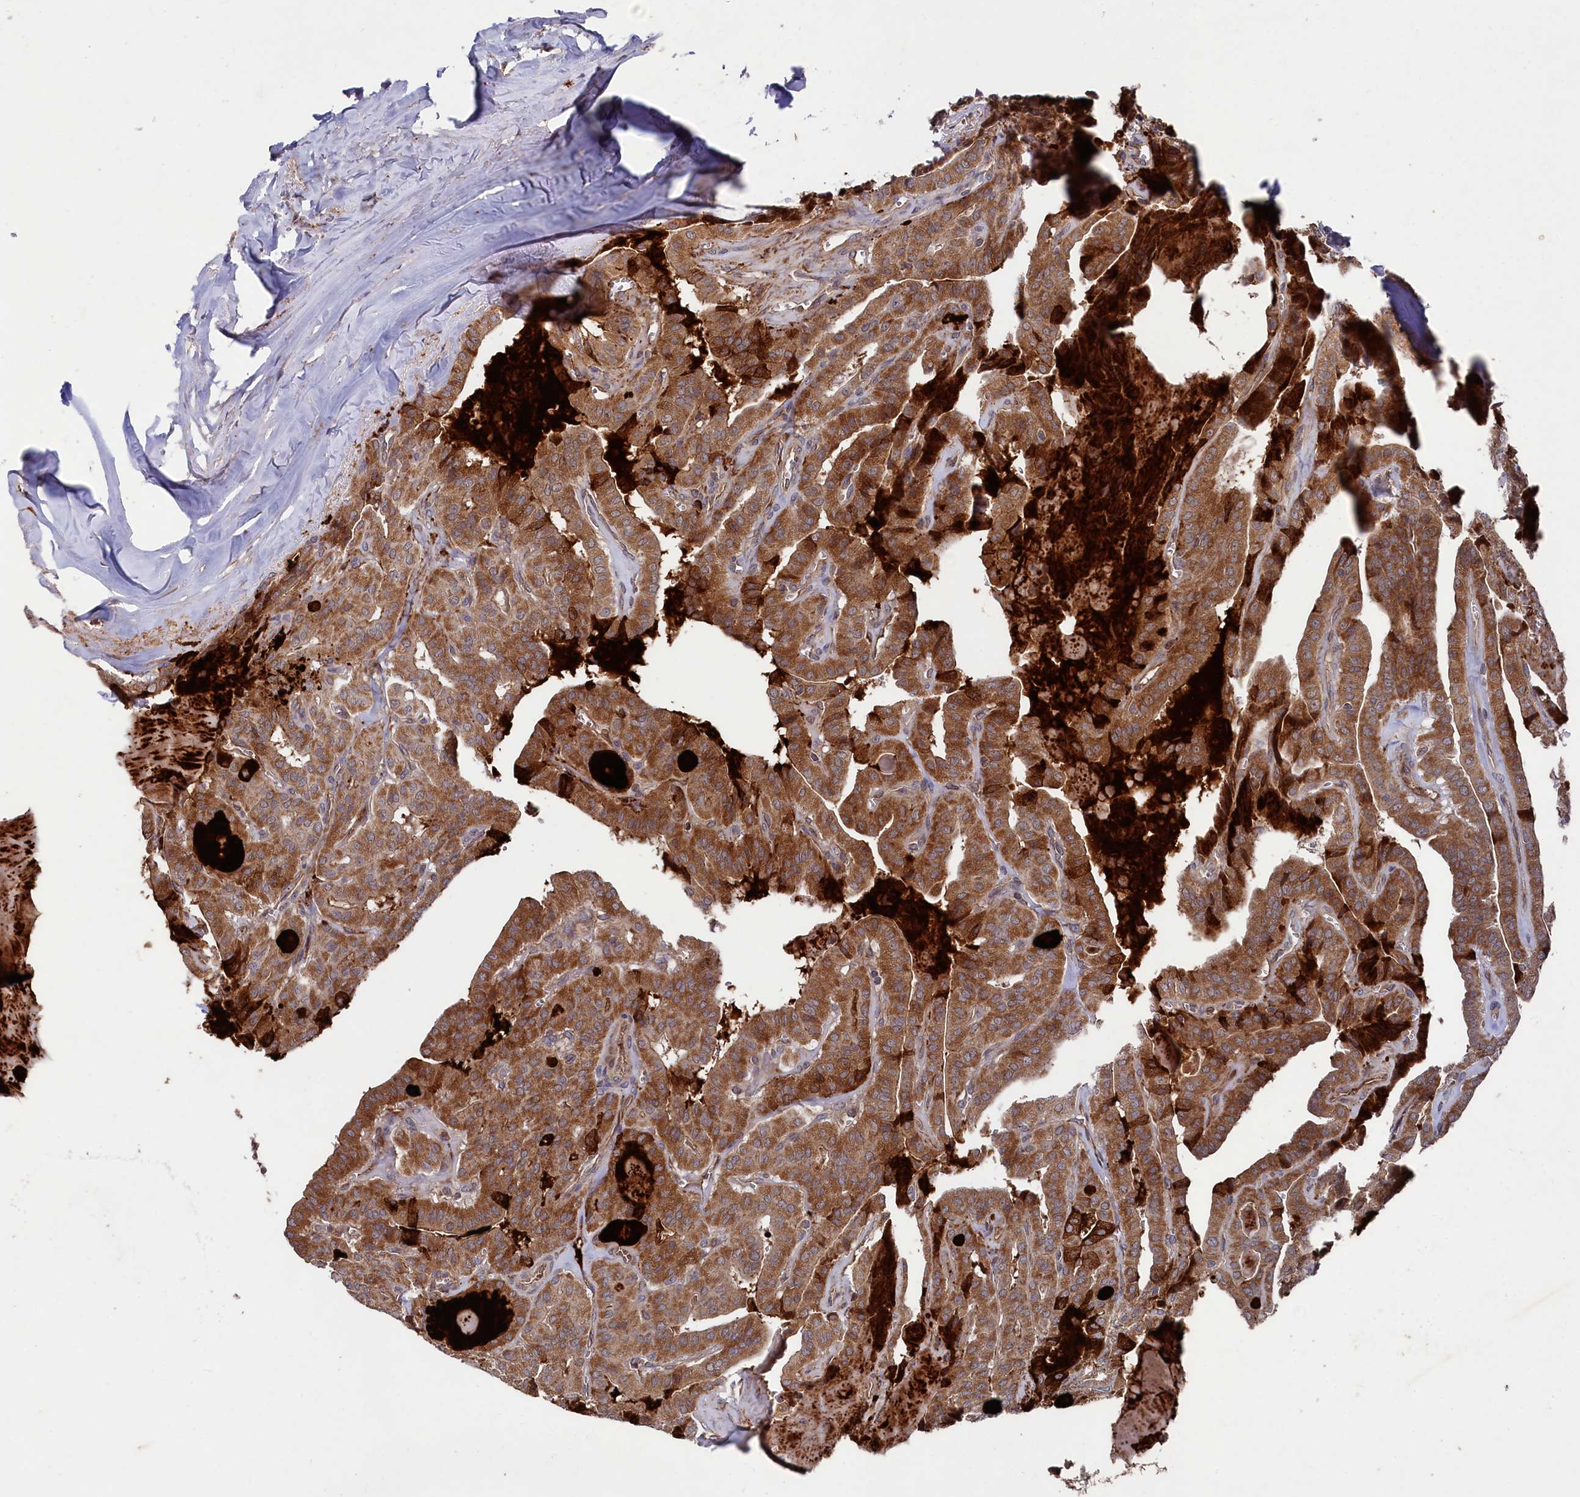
{"staining": {"intensity": "moderate", "quantity": ">75%", "location": "cytoplasmic/membranous"}, "tissue": "thyroid cancer", "cell_type": "Tumor cells", "image_type": "cancer", "snomed": [{"axis": "morphology", "description": "Papillary adenocarcinoma, NOS"}, {"axis": "topography", "description": "Thyroid gland"}], "caption": "A brown stain highlights moderate cytoplasmic/membranous staining of a protein in papillary adenocarcinoma (thyroid) tumor cells.", "gene": "SUPV3L1", "patient": {"sex": "male", "age": 52}}